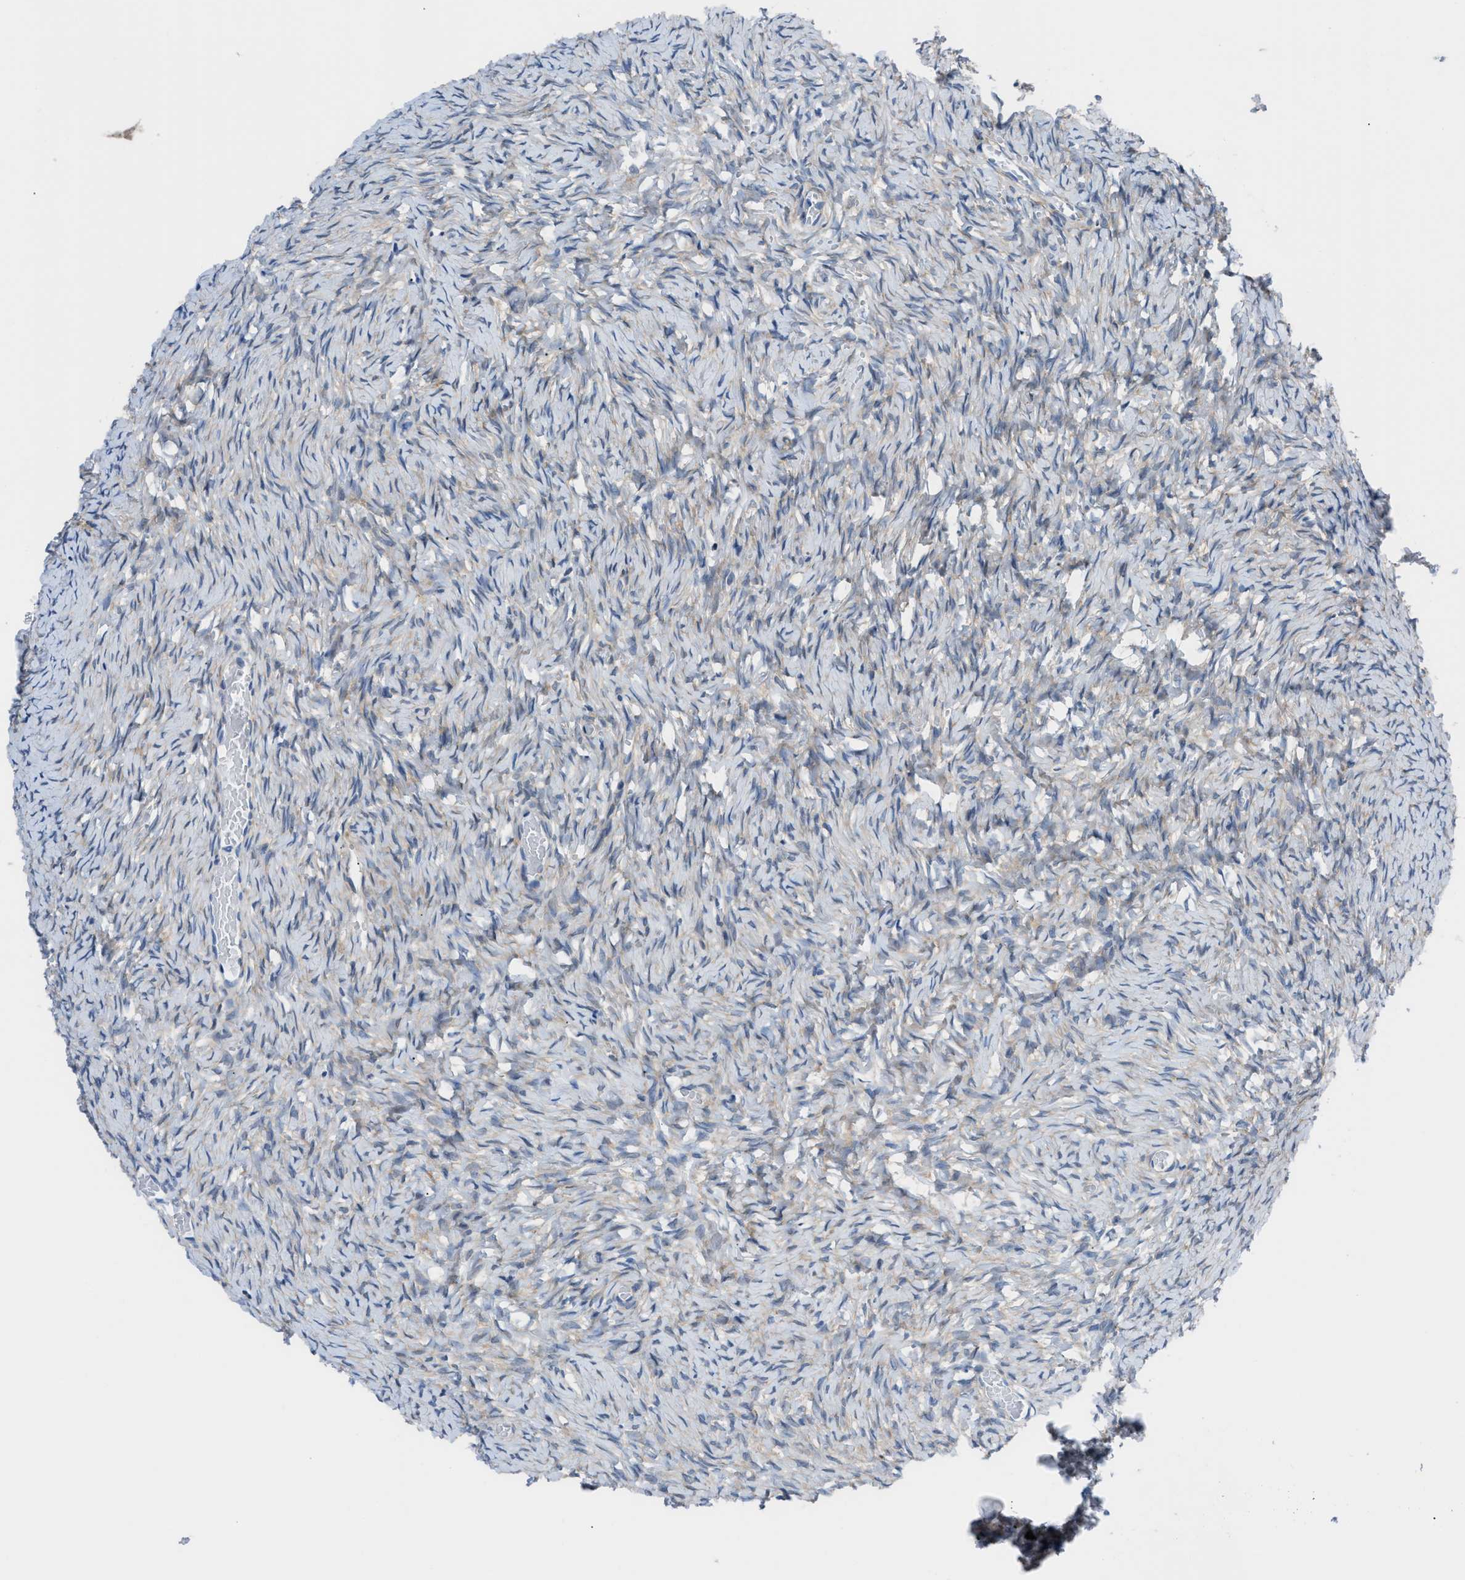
{"staining": {"intensity": "strong", "quantity": ">75%", "location": "cytoplasmic/membranous"}, "tissue": "ovary", "cell_type": "Follicle cells", "image_type": "normal", "snomed": [{"axis": "morphology", "description": "Normal tissue, NOS"}, {"axis": "topography", "description": "Ovary"}], "caption": "Strong cytoplasmic/membranous expression is appreciated in approximately >75% of follicle cells in unremarkable ovary.", "gene": "TMEM45B", "patient": {"sex": "female", "age": 27}}